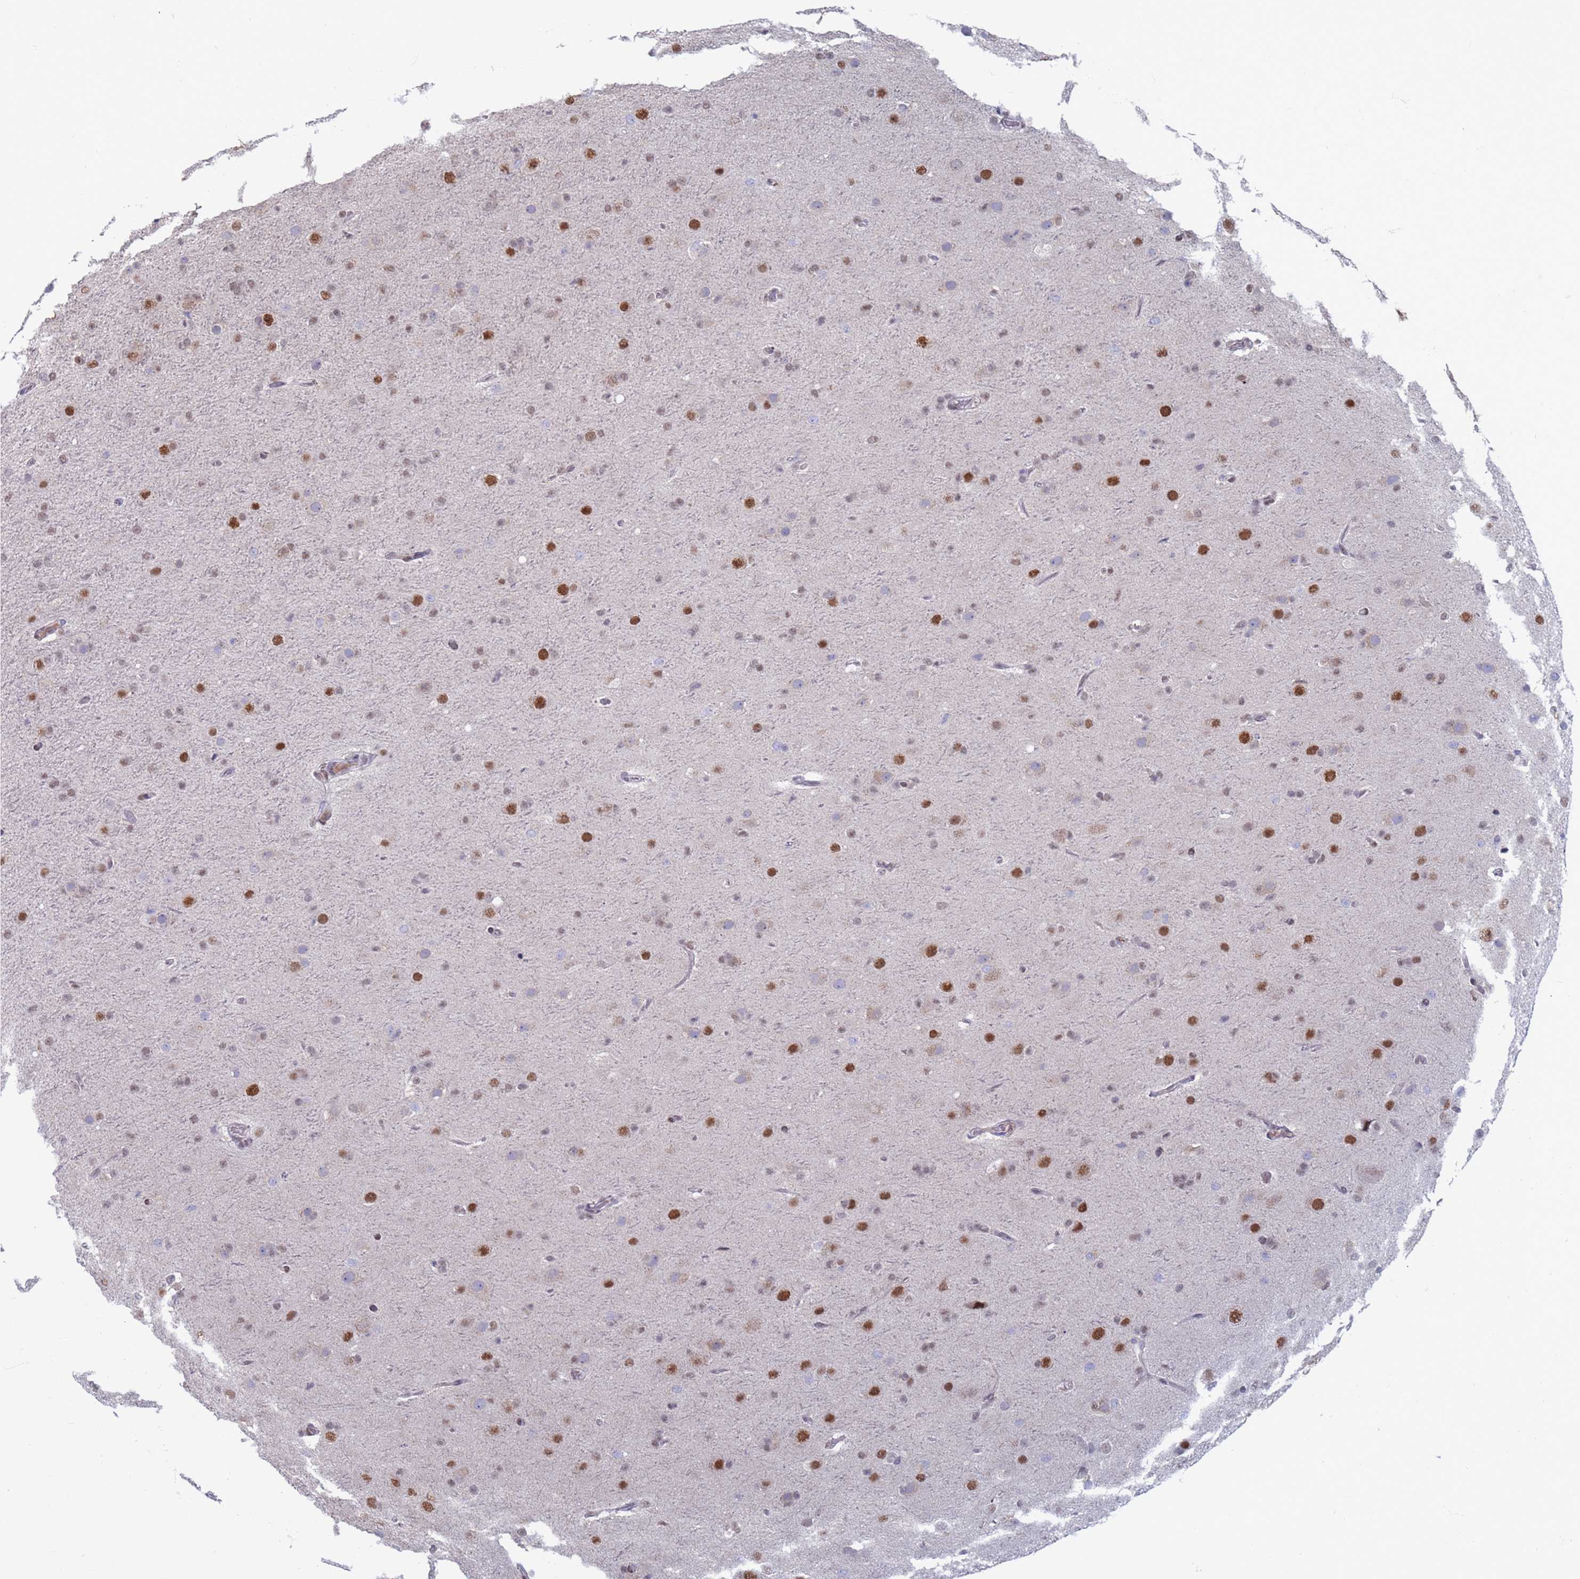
{"staining": {"intensity": "moderate", "quantity": "25%-75%", "location": "nuclear"}, "tissue": "glioma", "cell_type": "Tumor cells", "image_type": "cancer", "snomed": [{"axis": "morphology", "description": "Glioma, malignant, Low grade"}, {"axis": "topography", "description": "Brain"}], "caption": "Malignant glioma (low-grade) was stained to show a protein in brown. There is medium levels of moderate nuclear expression in approximately 25%-75% of tumor cells. (brown staining indicates protein expression, while blue staining denotes nuclei).", "gene": "SAE1", "patient": {"sex": "male", "age": 65}}